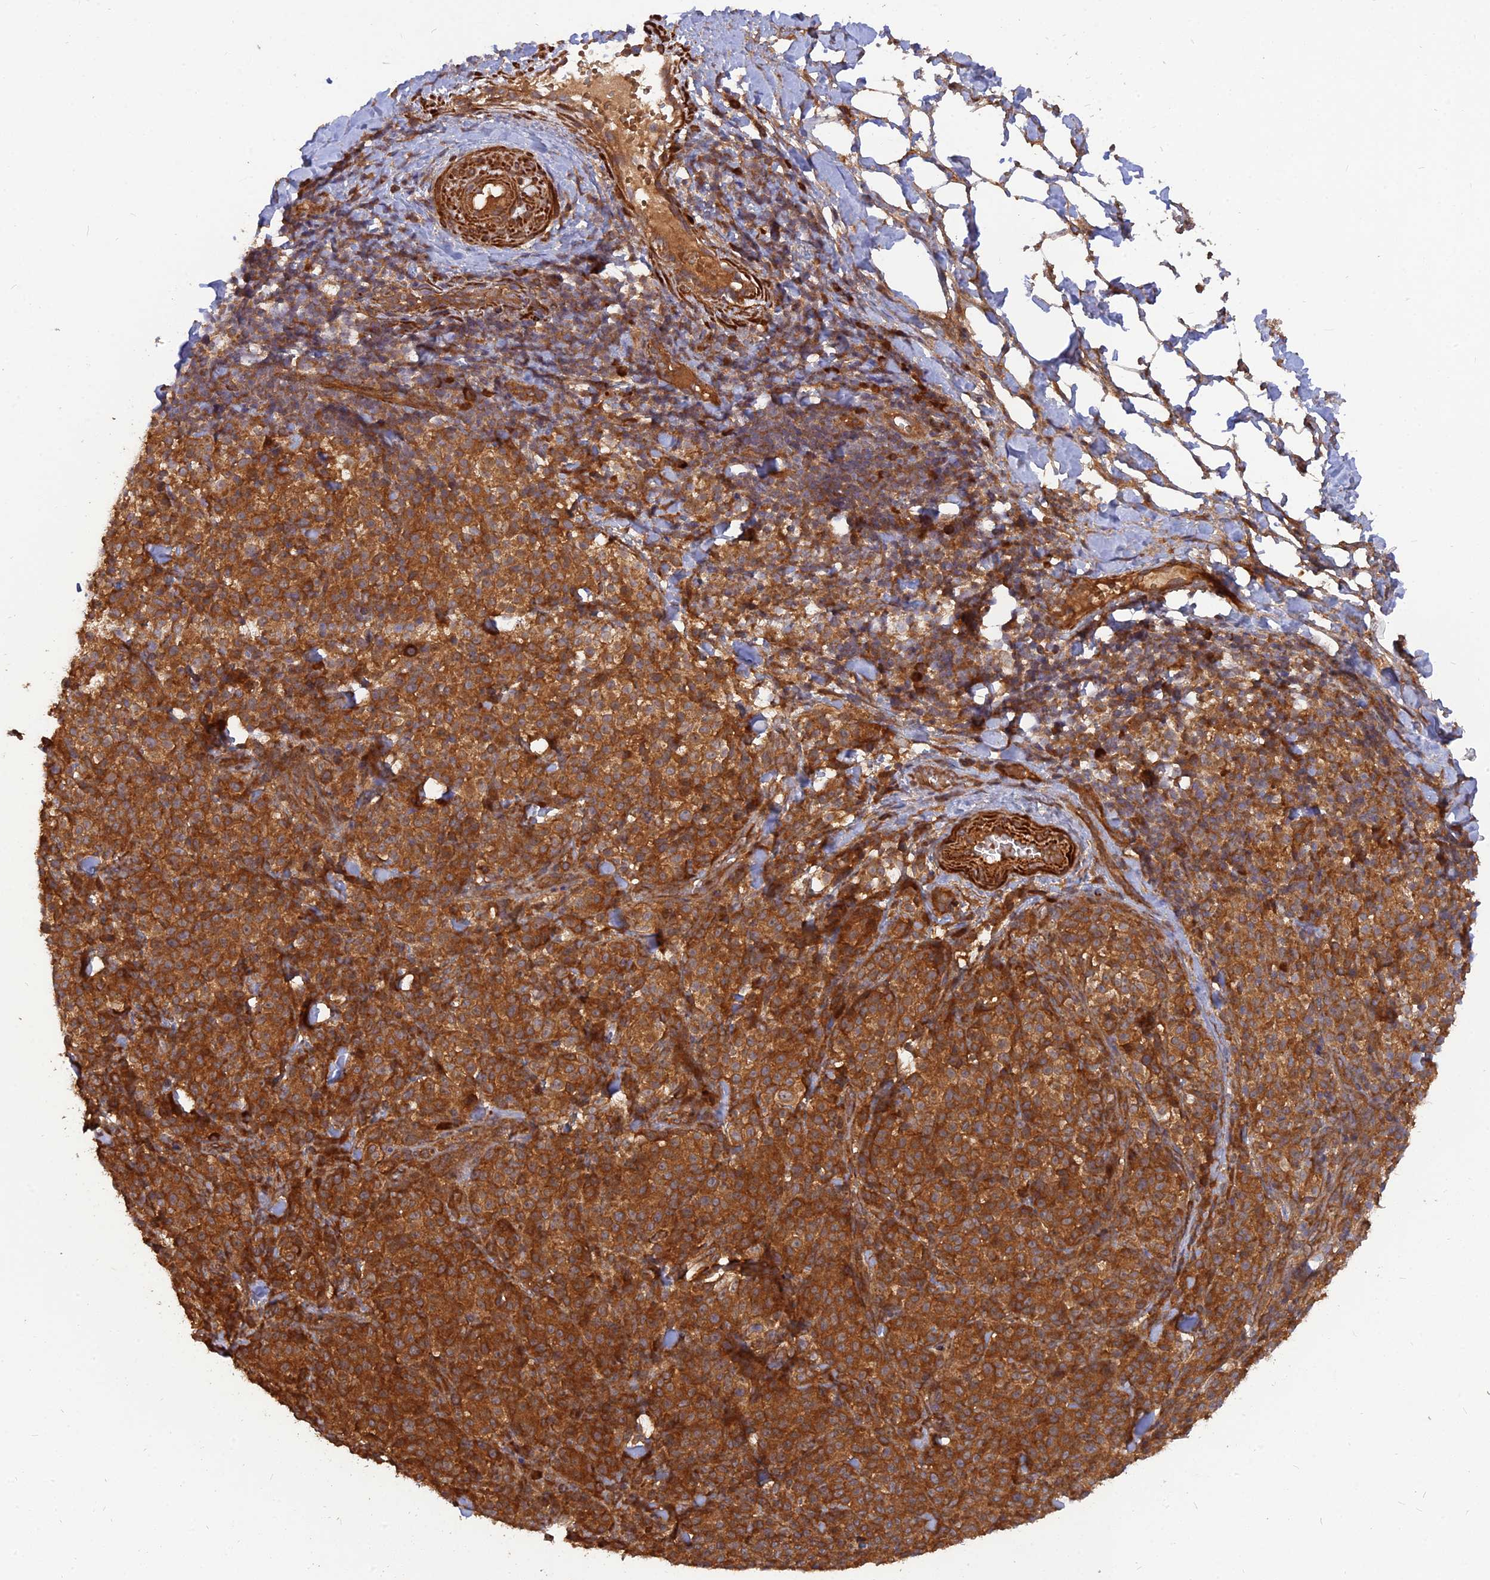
{"staining": {"intensity": "strong", "quantity": ">75%", "location": "cytoplasmic/membranous"}, "tissue": "melanoma", "cell_type": "Tumor cells", "image_type": "cancer", "snomed": [{"axis": "morphology", "description": "Normal tissue, NOS"}, {"axis": "morphology", "description": "Malignant melanoma, NOS"}, {"axis": "topography", "description": "Skin"}], "caption": "High-magnification brightfield microscopy of malignant melanoma stained with DAB (3,3'-diaminobenzidine) (brown) and counterstained with hematoxylin (blue). tumor cells exhibit strong cytoplasmic/membranous expression is appreciated in approximately>75% of cells.", "gene": "RELCH", "patient": {"sex": "female", "age": 34}}